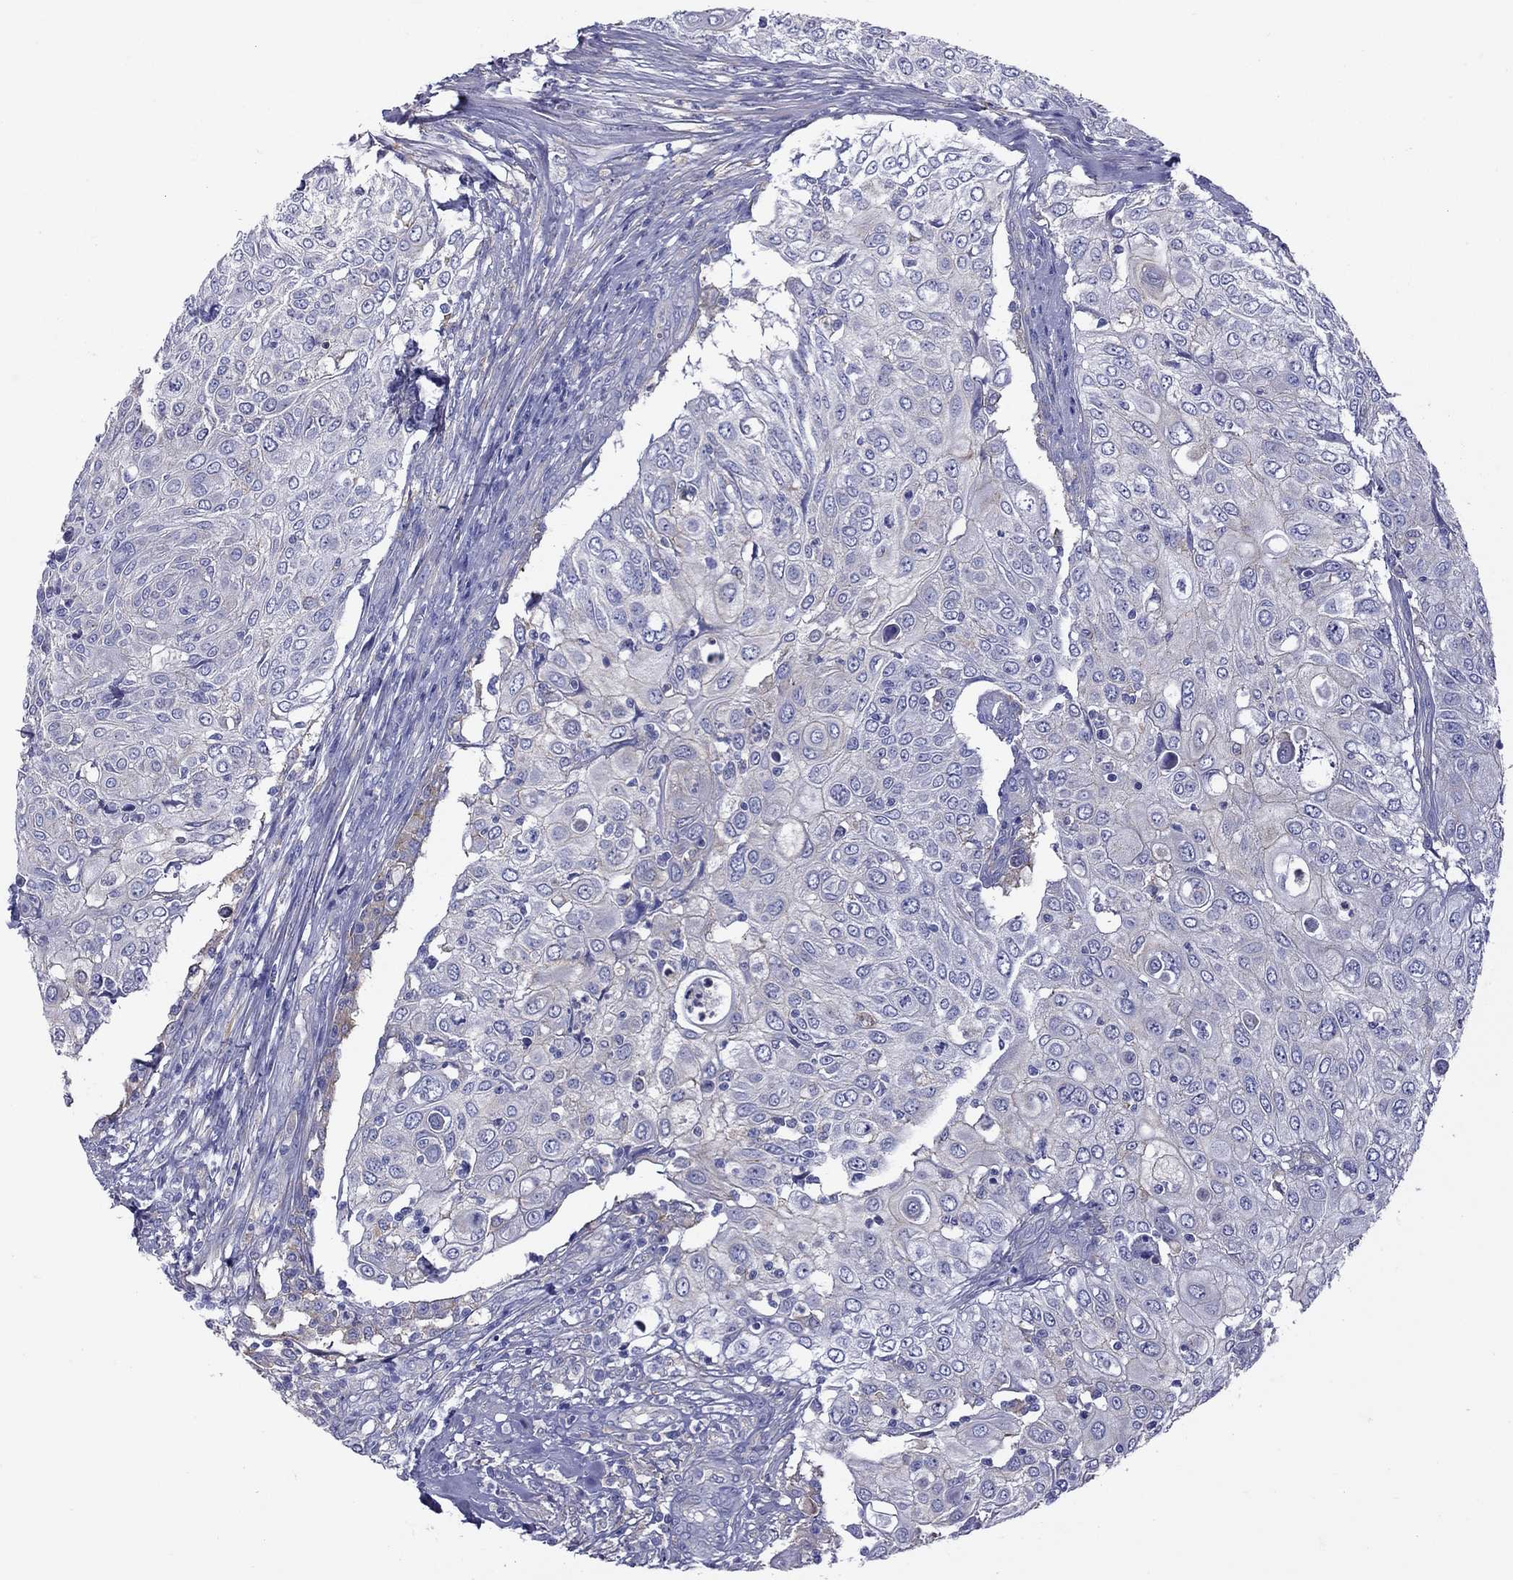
{"staining": {"intensity": "negative", "quantity": "none", "location": "none"}, "tissue": "urothelial cancer", "cell_type": "Tumor cells", "image_type": "cancer", "snomed": [{"axis": "morphology", "description": "Urothelial carcinoma, High grade"}, {"axis": "topography", "description": "Urinary bladder"}], "caption": "DAB immunohistochemical staining of human high-grade urothelial carcinoma reveals no significant expression in tumor cells. (DAB immunohistochemistry, high magnification).", "gene": "ALOX15B", "patient": {"sex": "female", "age": 79}}